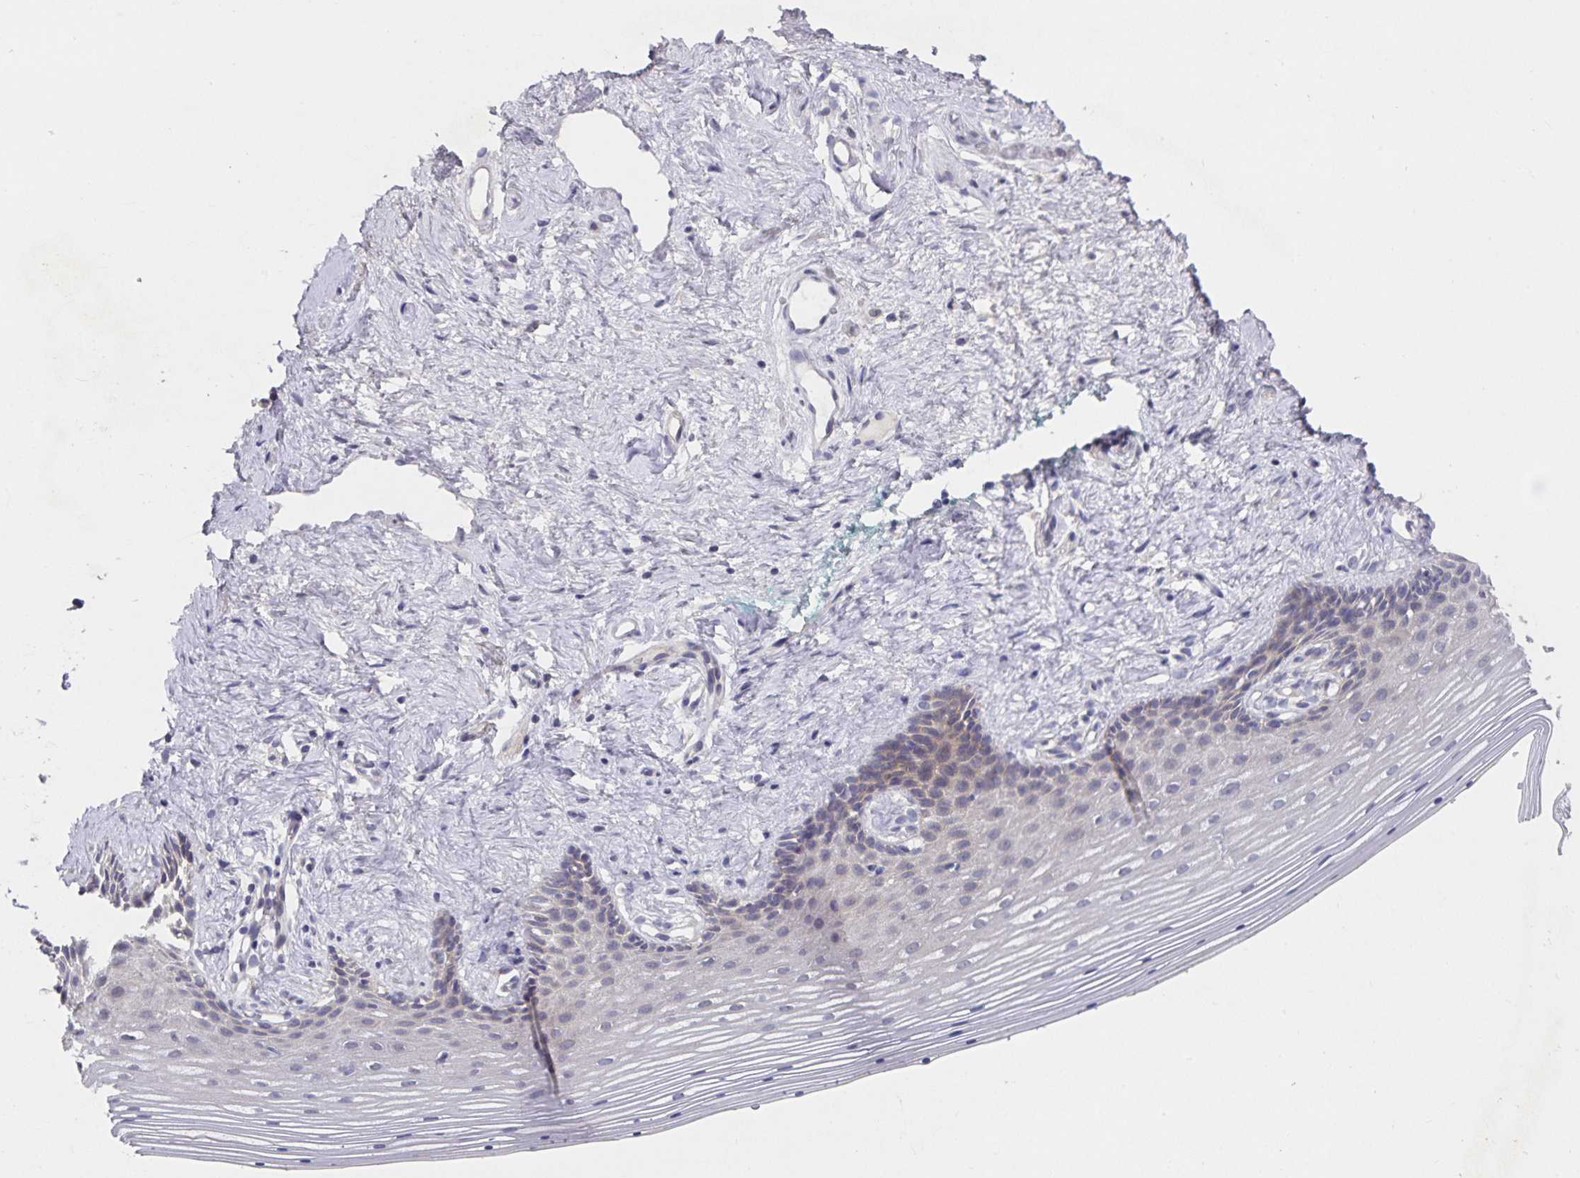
{"staining": {"intensity": "weak", "quantity": "<25%", "location": "cytoplasmic/membranous"}, "tissue": "vagina", "cell_type": "Squamous epithelial cells", "image_type": "normal", "snomed": [{"axis": "morphology", "description": "Normal tissue, NOS"}, {"axis": "topography", "description": "Vagina"}], "caption": "The histopathology image reveals no staining of squamous epithelial cells in benign vagina. (Stains: DAB immunohistochemistry with hematoxylin counter stain, Microscopy: brightfield microscopy at high magnification).", "gene": "HEPN1", "patient": {"sex": "female", "age": 42}}